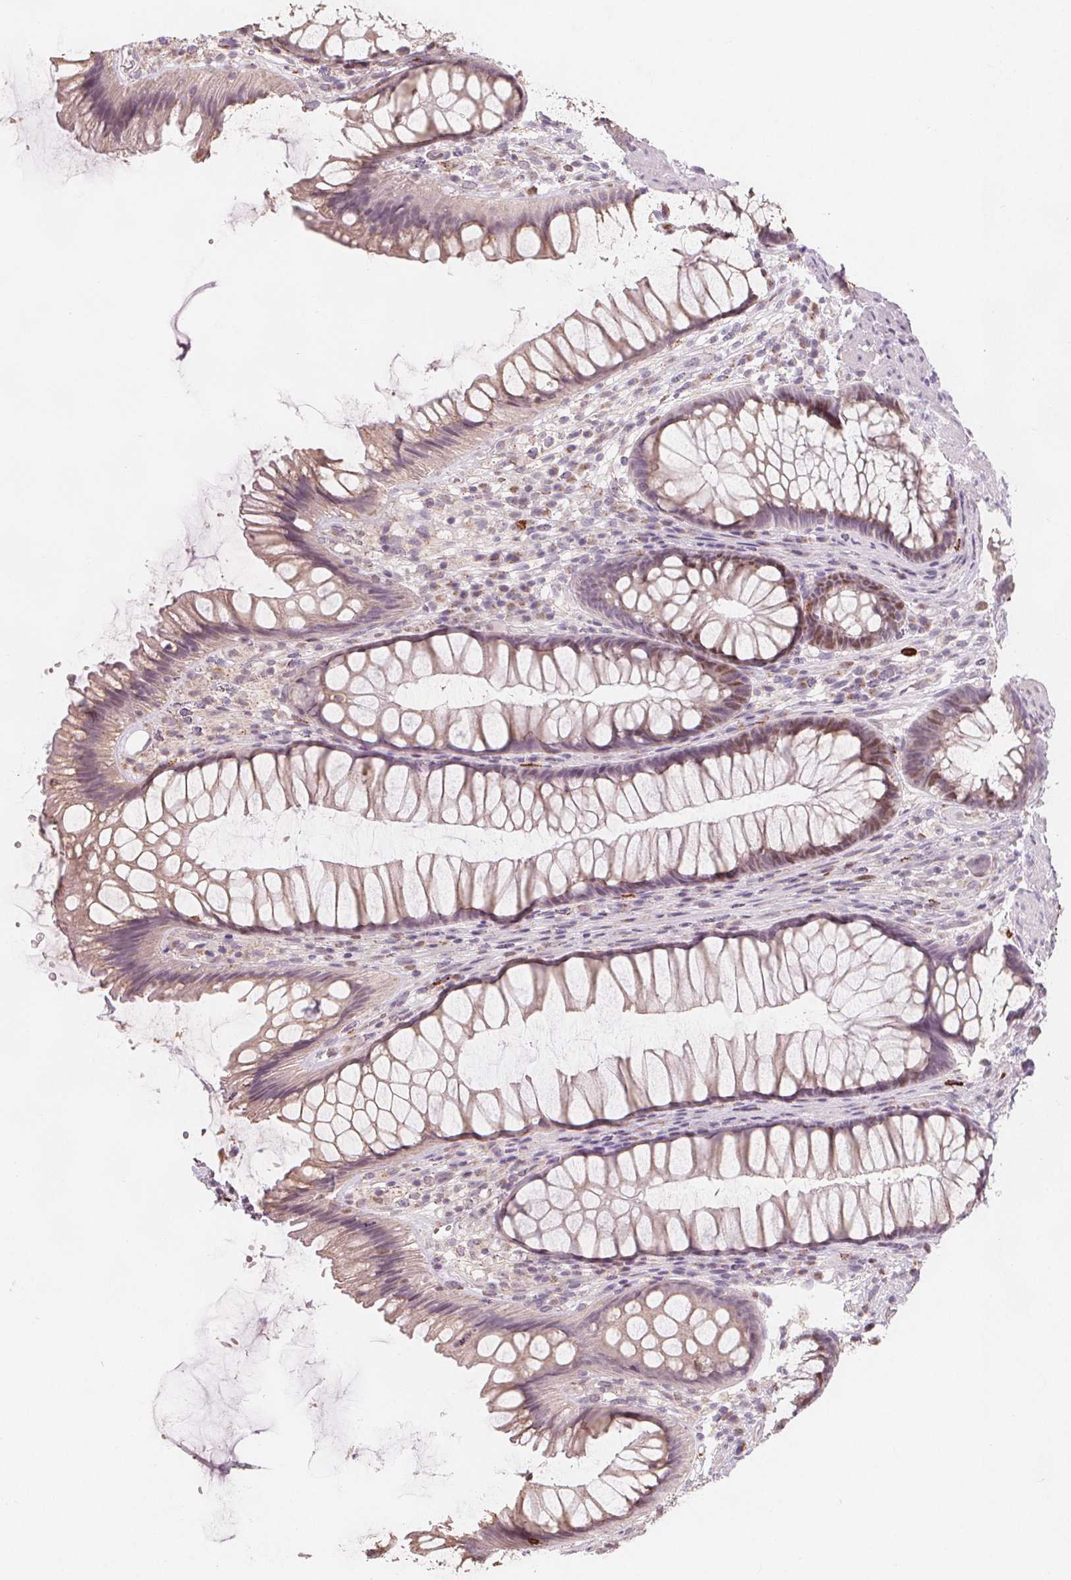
{"staining": {"intensity": "weak", "quantity": ">75%", "location": "cytoplasmic/membranous,nuclear"}, "tissue": "rectum", "cell_type": "Glandular cells", "image_type": "normal", "snomed": [{"axis": "morphology", "description": "Normal tissue, NOS"}, {"axis": "topography", "description": "Rectum"}], "caption": "Protein expression analysis of normal rectum reveals weak cytoplasmic/membranous,nuclear staining in approximately >75% of glandular cells. (IHC, brightfield microscopy, high magnification).", "gene": "TIPIN", "patient": {"sex": "male", "age": 53}}